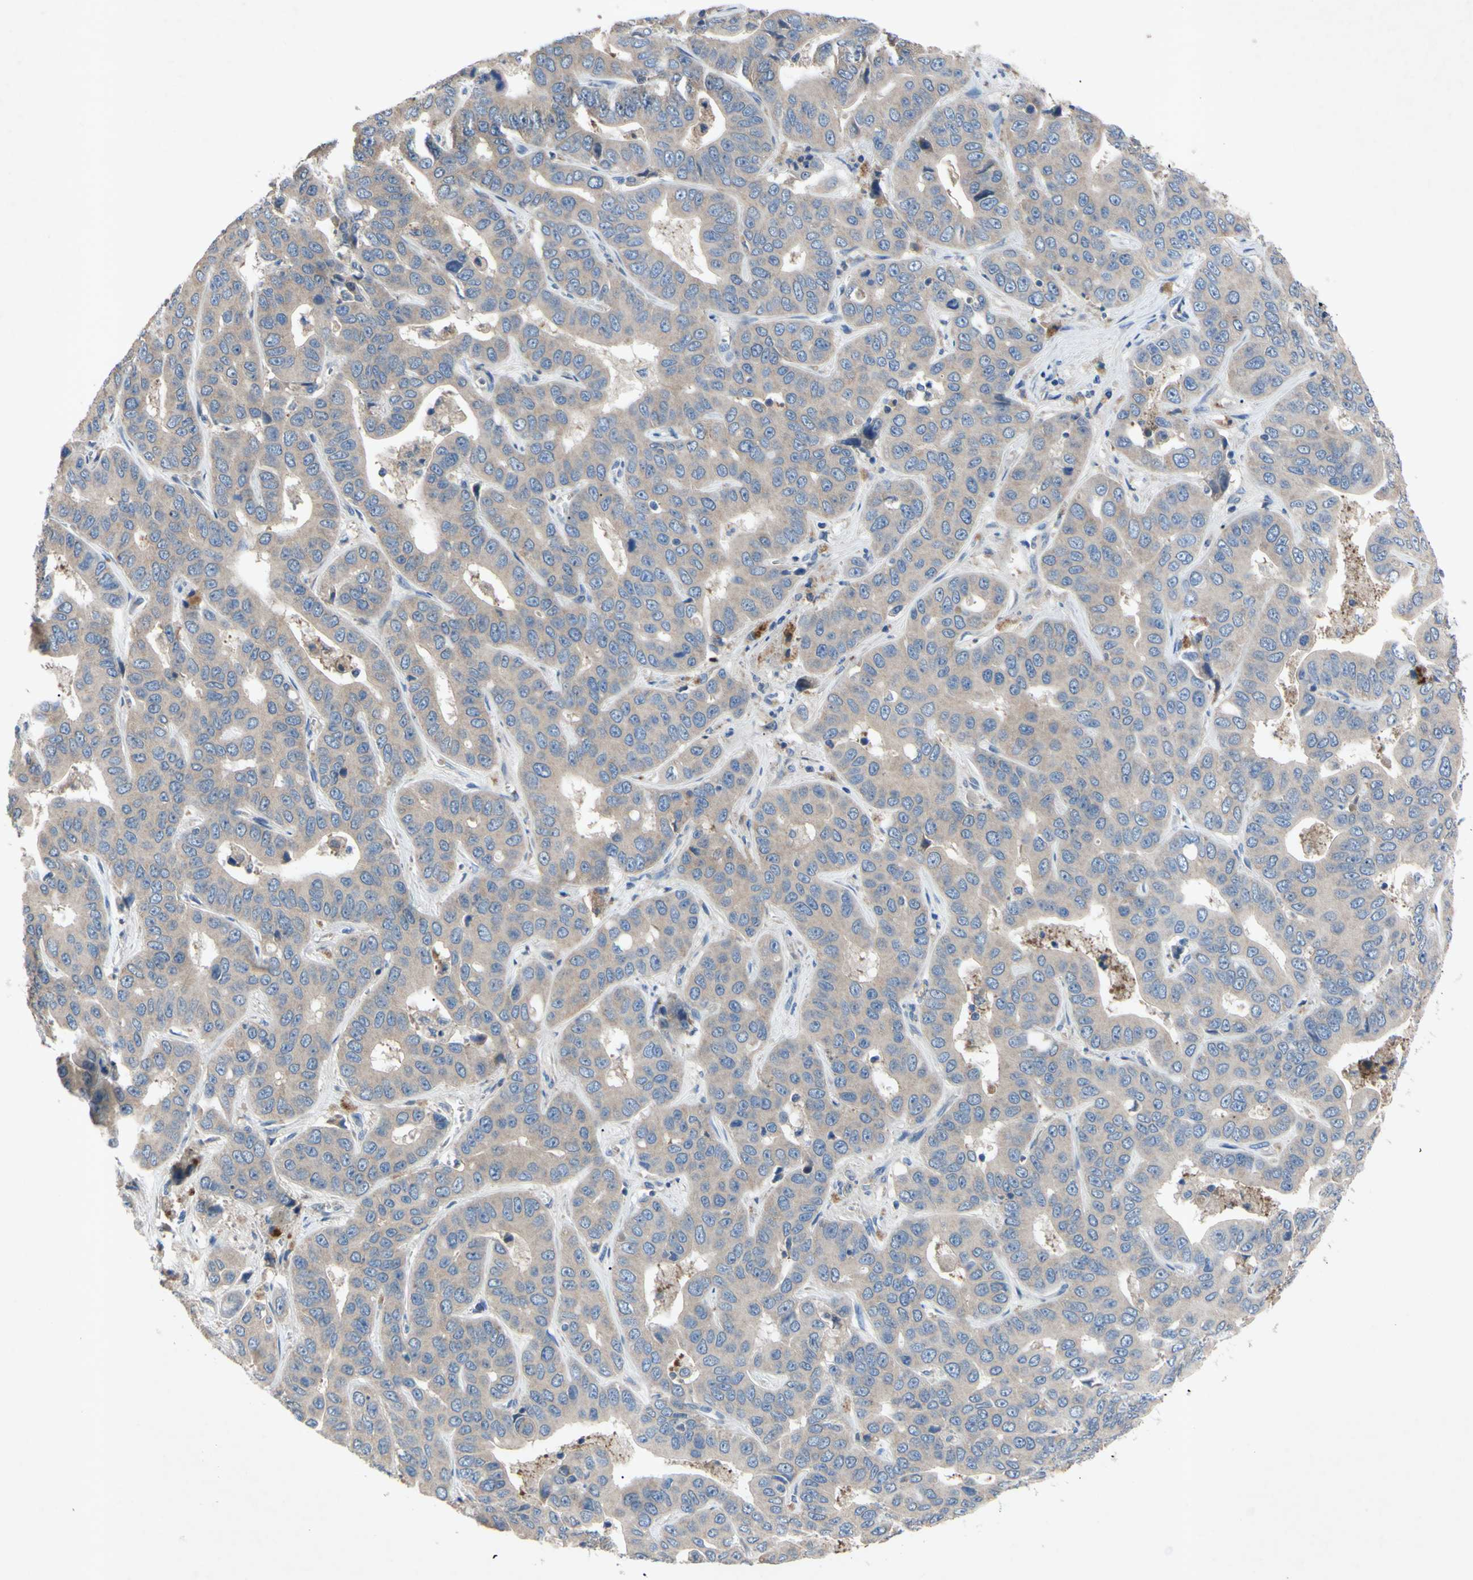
{"staining": {"intensity": "weak", "quantity": ">75%", "location": "cytoplasmic/membranous"}, "tissue": "liver cancer", "cell_type": "Tumor cells", "image_type": "cancer", "snomed": [{"axis": "morphology", "description": "Cholangiocarcinoma"}, {"axis": "topography", "description": "Liver"}], "caption": "Tumor cells show low levels of weak cytoplasmic/membranous positivity in approximately >75% of cells in liver cholangiocarcinoma. Nuclei are stained in blue.", "gene": "HILPDA", "patient": {"sex": "female", "age": 52}}